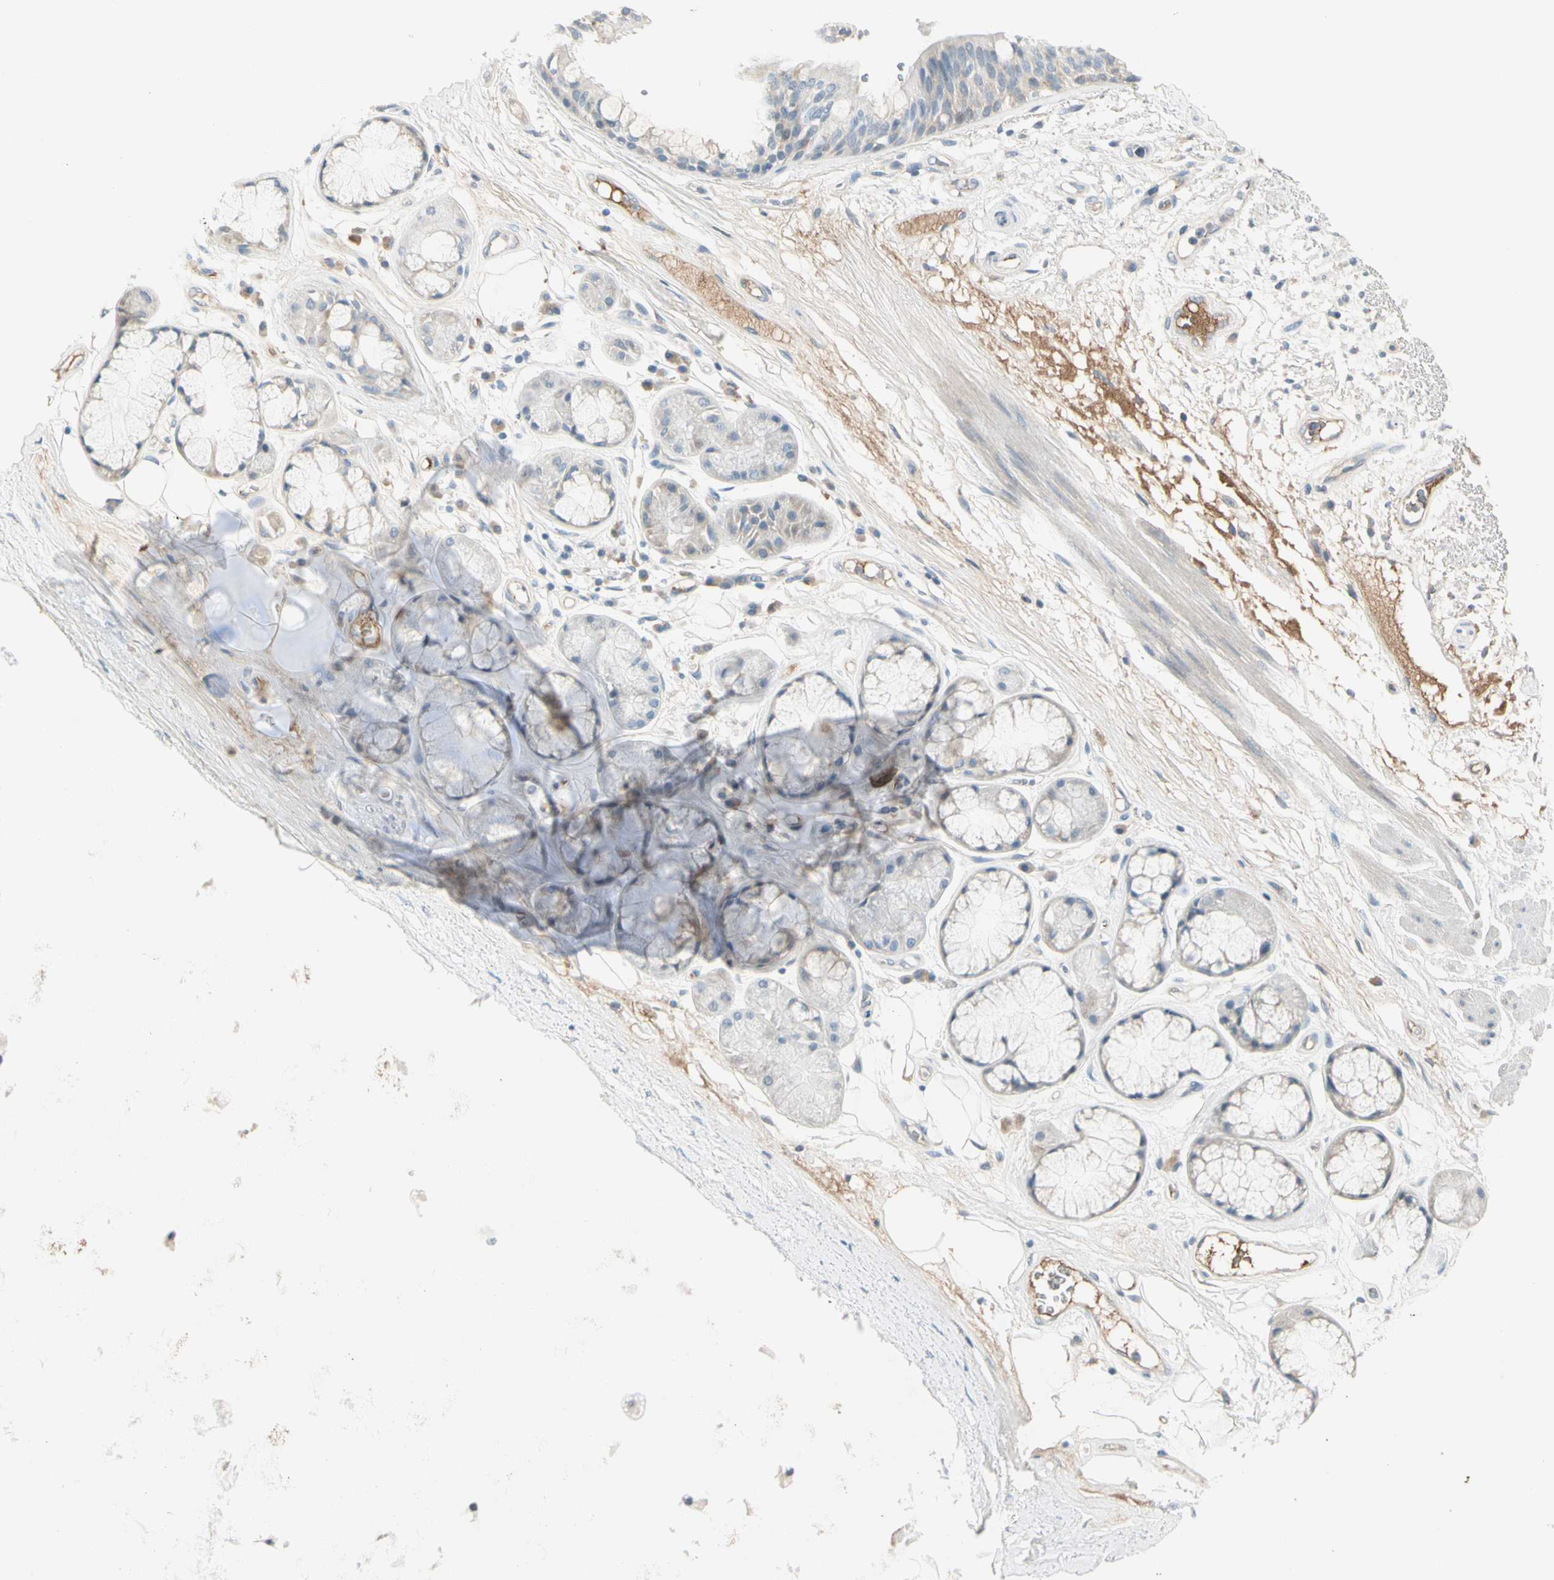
{"staining": {"intensity": "negative", "quantity": "none", "location": "none"}, "tissue": "bronchus", "cell_type": "Respiratory epithelial cells", "image_type": "normal", "snomed": [{"axis": "morphology", "description": "Normal tissue, NOS"}, {"axis": "topography", "description": "Bronchus"}], "caption": "A micrograph of bronchus stained for a protein reveals no brown staining in respiratory epithelial cells.", "gene": "SERPIND1", "patient": {"sex": "male", "age": 66}}